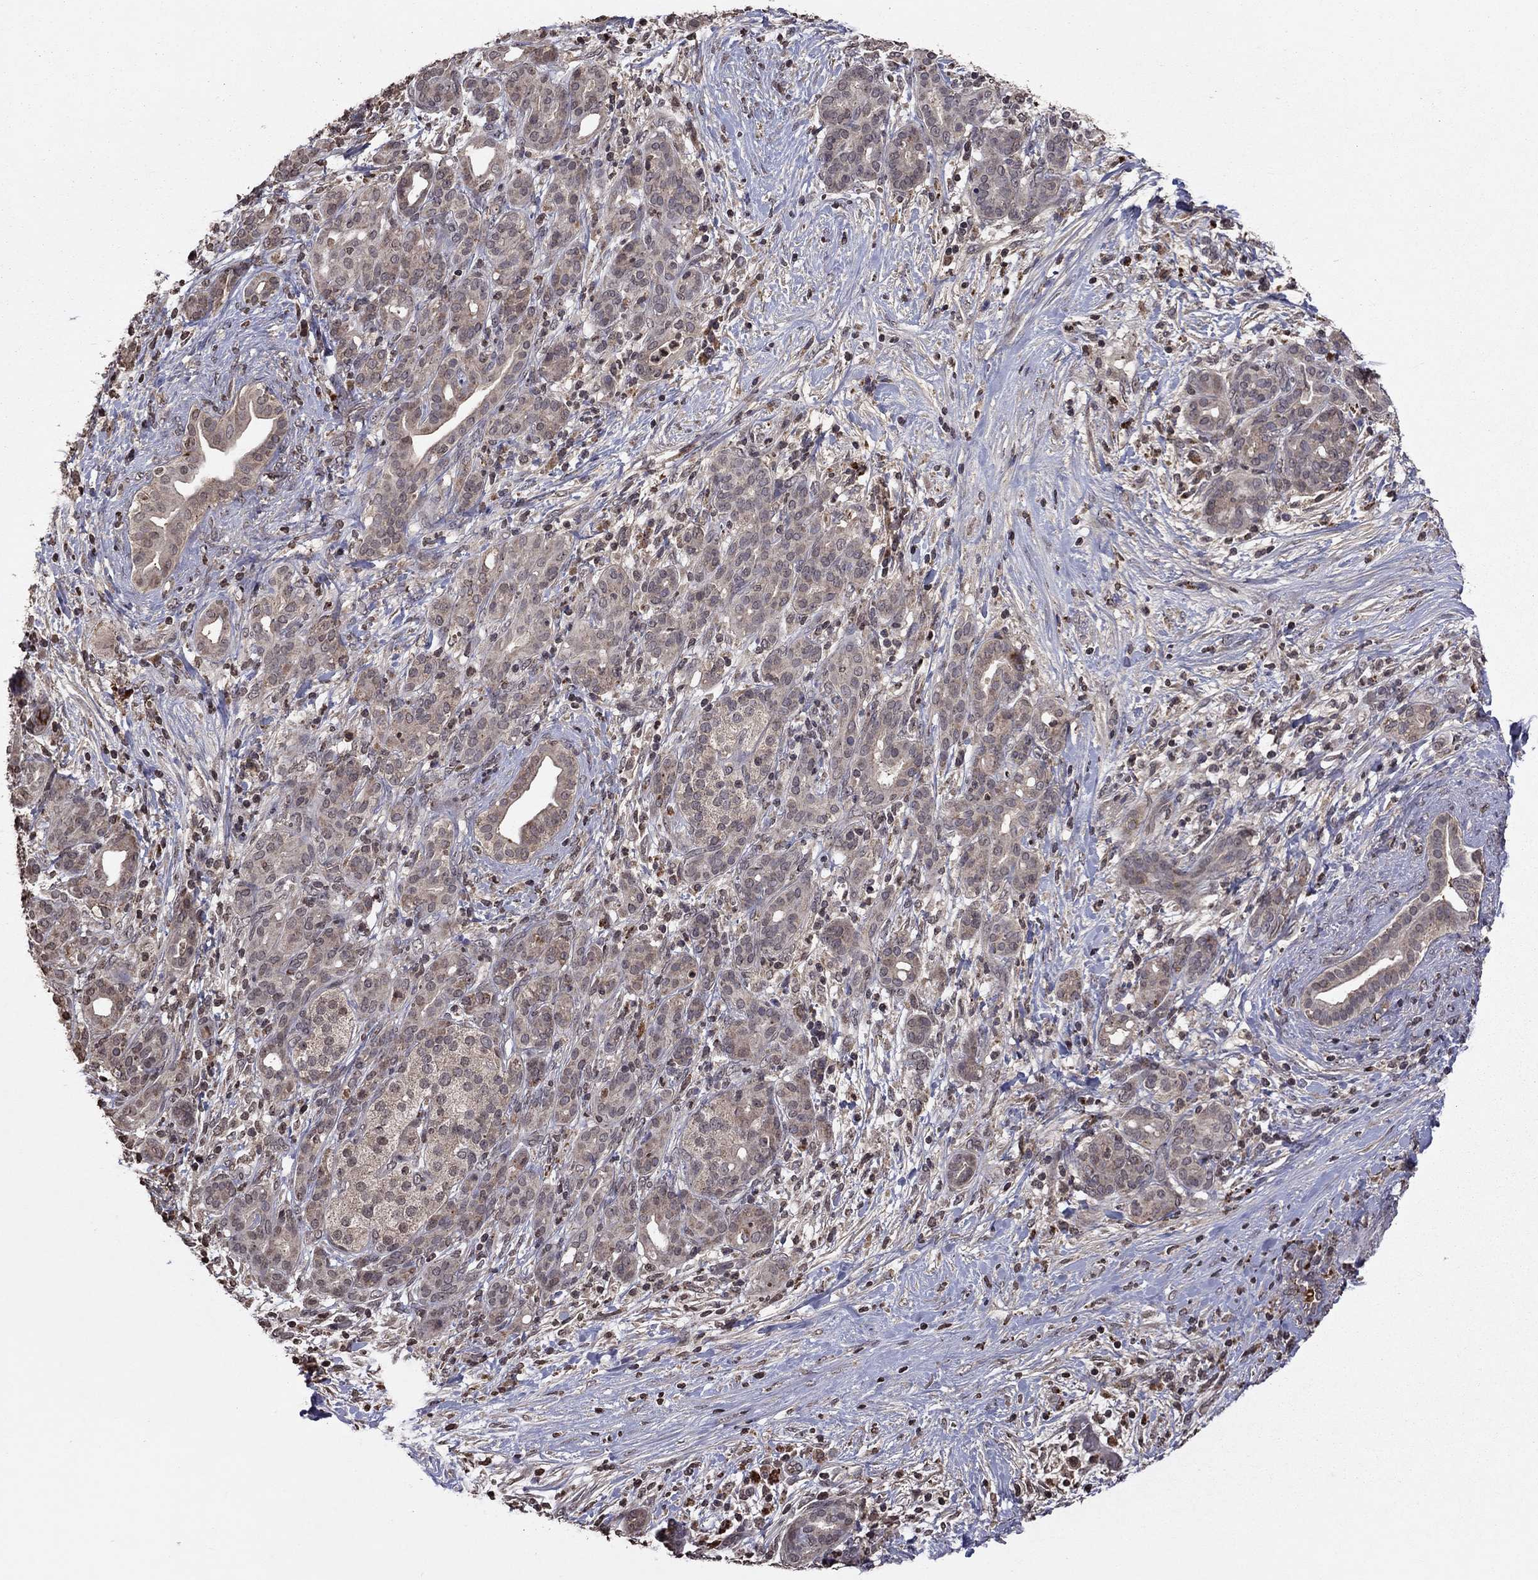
{"staining": {"intensity": "negative", "quantity": "none", "location": "none"}, "tissue": "pancreatic cancer", "cell_type": "Tumor cells", "image_type": "cancer", "snomed": [{"axis": "morphology", "description": "Adenocarcinoma, NOS"}, {"axis": "topography", "description": "Pancreas"}], "caption": "DAB immunohistochemical staining of human pancreatic cancer (adenocarcinoma) exhibits no significant staining in tumor cells. (DAB immunohistochemistry visualized using brightfield microscopy, high magnification).", "gene": "NLGN1", "patient": {"sex": "male", "age": 44}}